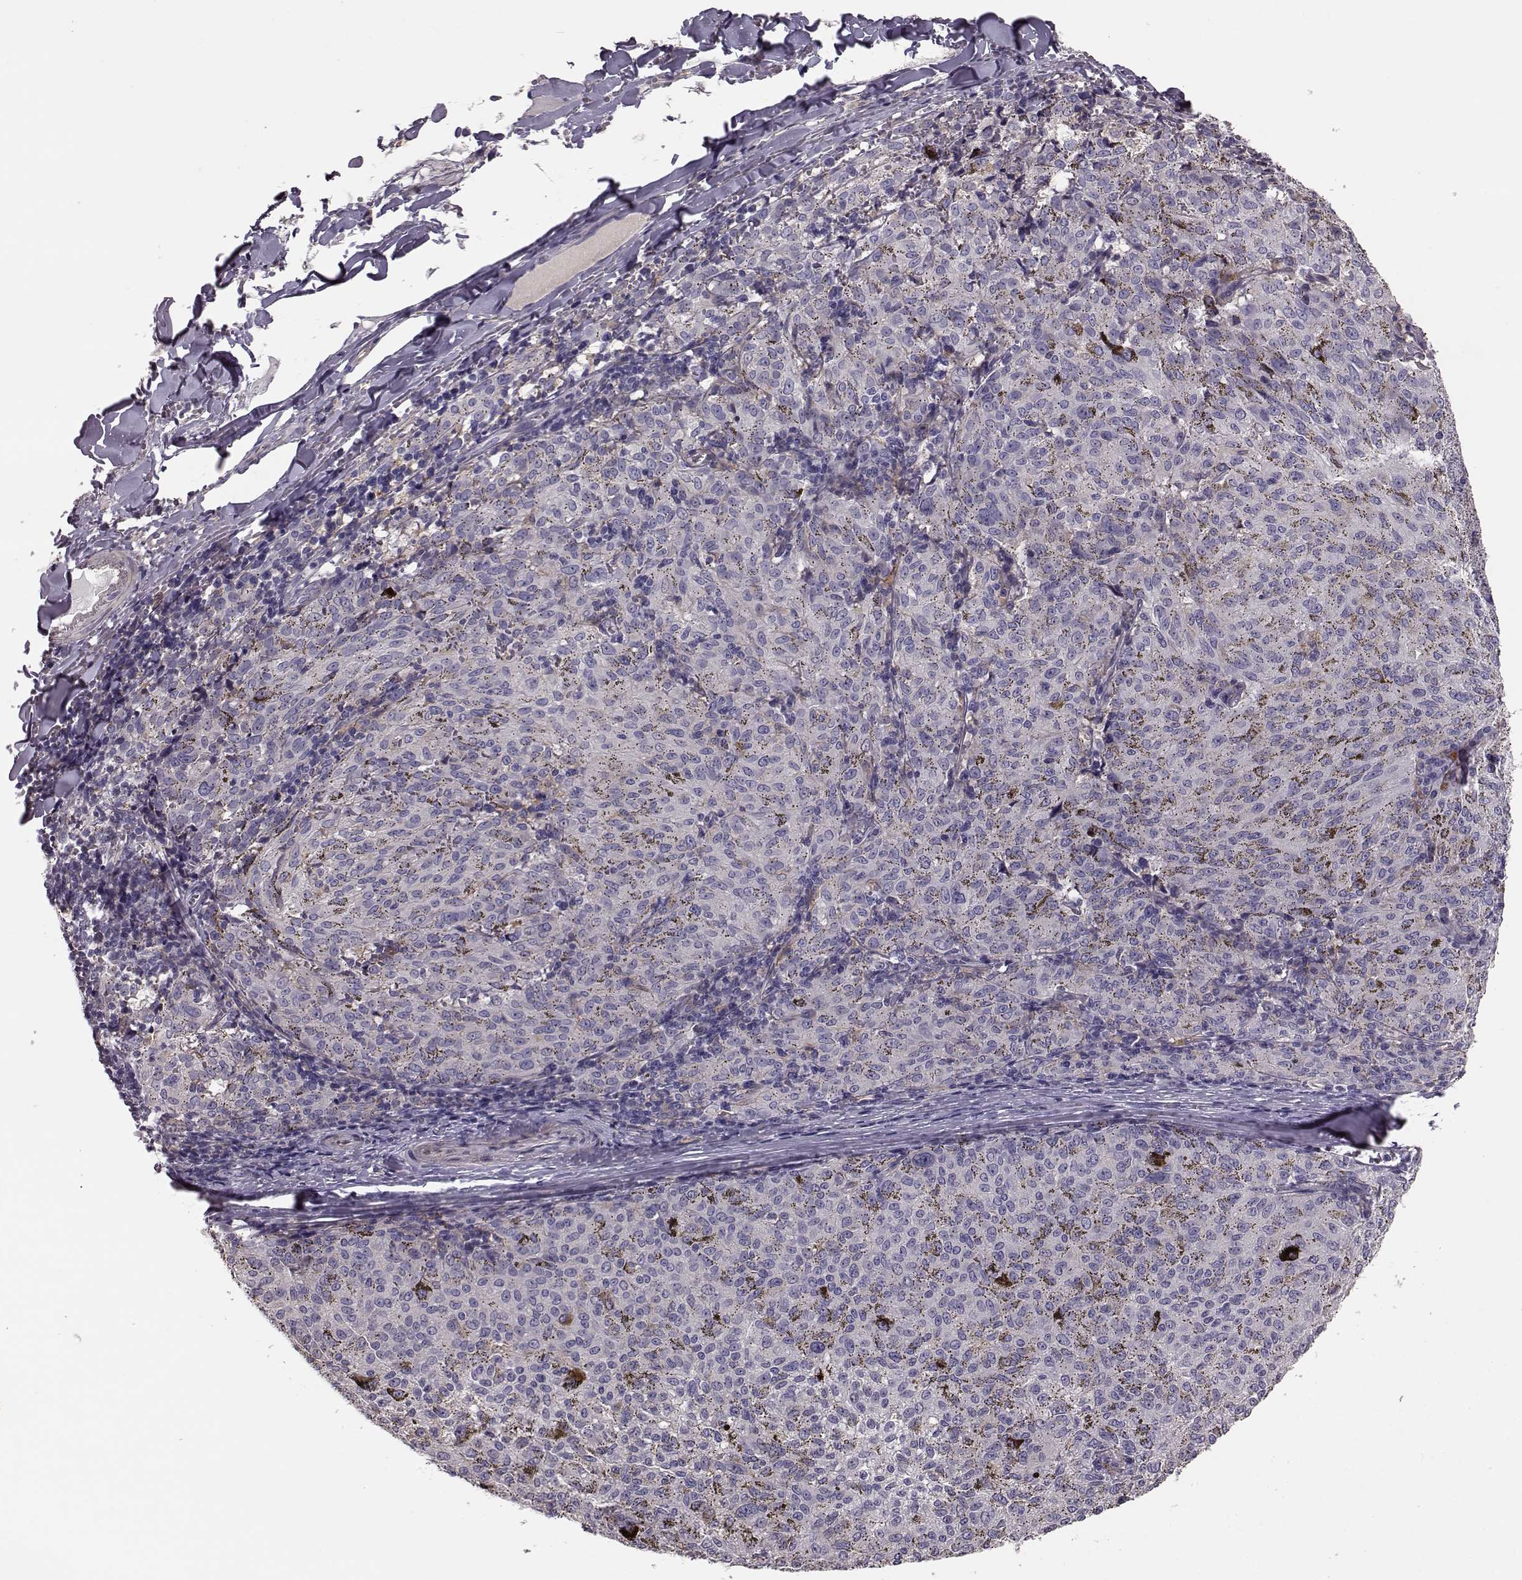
{"staining": {"intensity": "negative", "quantity": "none", "location": "none"}, "tissue": "melanoma", "cell_type": "Tumor cells", "image_type": "cancer", "snomed": [{"axis": "morphology", "description": "Malignant melanoma, NOS"}, {"axis": "topography", "description": "Skin"}], "caption": "DAB immunohistochemical staining of malignant melanoma shows no significant positivity in tumor cells. (DAB (3,3'-diaminobenzidine) IHC with hematoxylin counter stain).", "gene": "GPR50", "patient": {"sex": "female", "age": 72}}